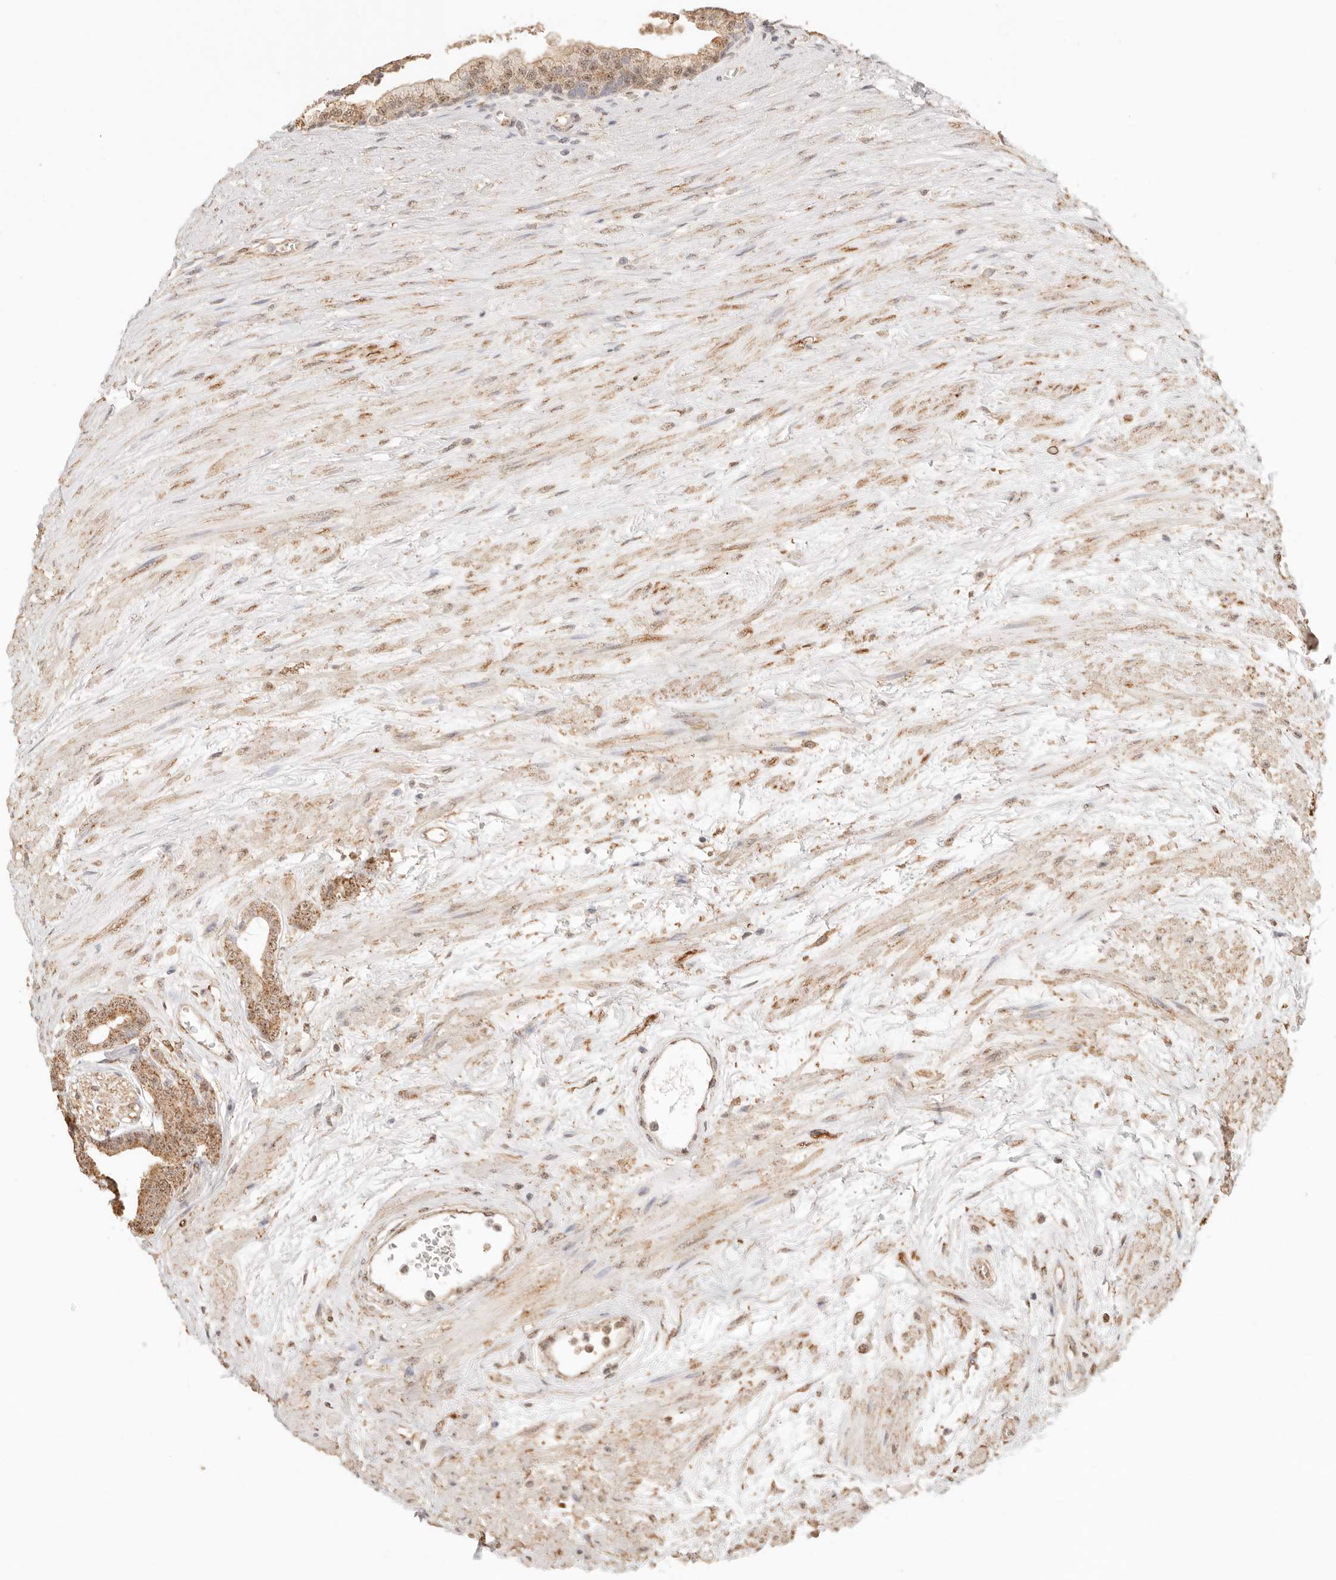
{"staining": {"intensity": "moderate", "quantity": ">75%", "location": "cytoplasmic/membranous"}, "tissue": "prostate cancer", "cell_type": "Tumor cells", "image_type": "cancer", "snomed": [{"axis": "morphology", "description": "Adenocarcinoma, Low grade"}, {"axis": "topography", "description": "Prostate"}], "caption": "Prostate cancer was stained to show a protein in brown. There is medium levels of moderate cytoplasmic/membranous staining in approximately >75% of tumor cells. (brown staining indicates protein expression, while blue staining denotes nuclei).", "gene": "IL1R2", "patient": {"sex": "male", "age": 60}}